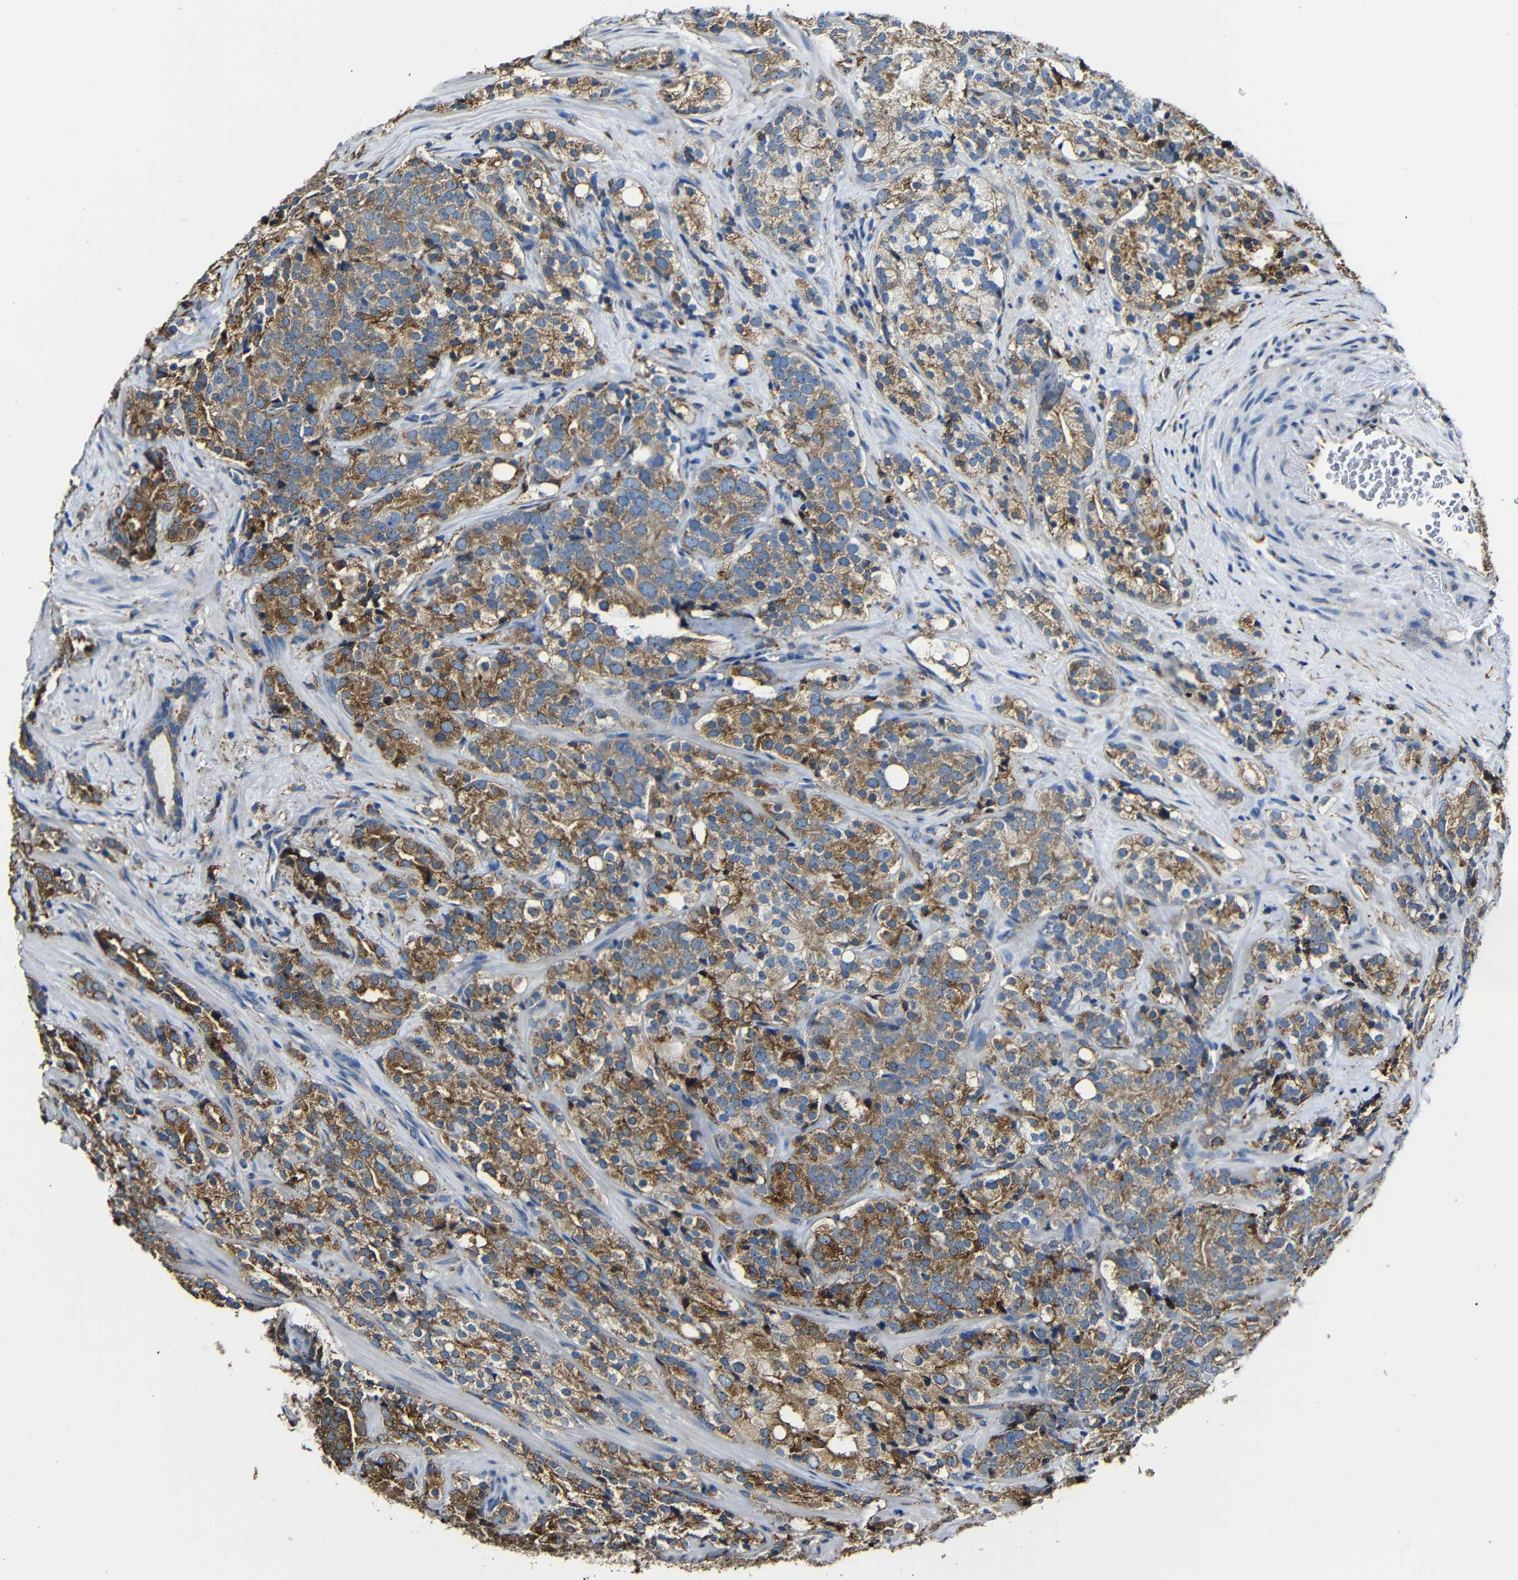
{"staining": {"intensity": "moderate", "quantity": ">75%", "location": "cytoplasmic/membranous"}, "tissue": "prostate cancer", "cell_type": "Tumor cells", "image_type": "cancer", "snomed": [{"axis": "morphology", "description": "Adenocarcinoma, High grade"}, {"axis": "topography", "description": "Prostate"}], "caption": "An immunohistochemistry (IHC) image of tumor tissue is shown. Protein staining in brown highlights moderate cytoplasmic/membranous positivity in prostate high-grade adenocarcinoma within tumor cells. The staining was performed using DAB (3,3'-diaminobenzidine), with brown indicating positive protein expression. Nuclei are stained blue with hematoxylin.", "gene": "PPIB", "patient": {"sex": "male", "age": 71}}